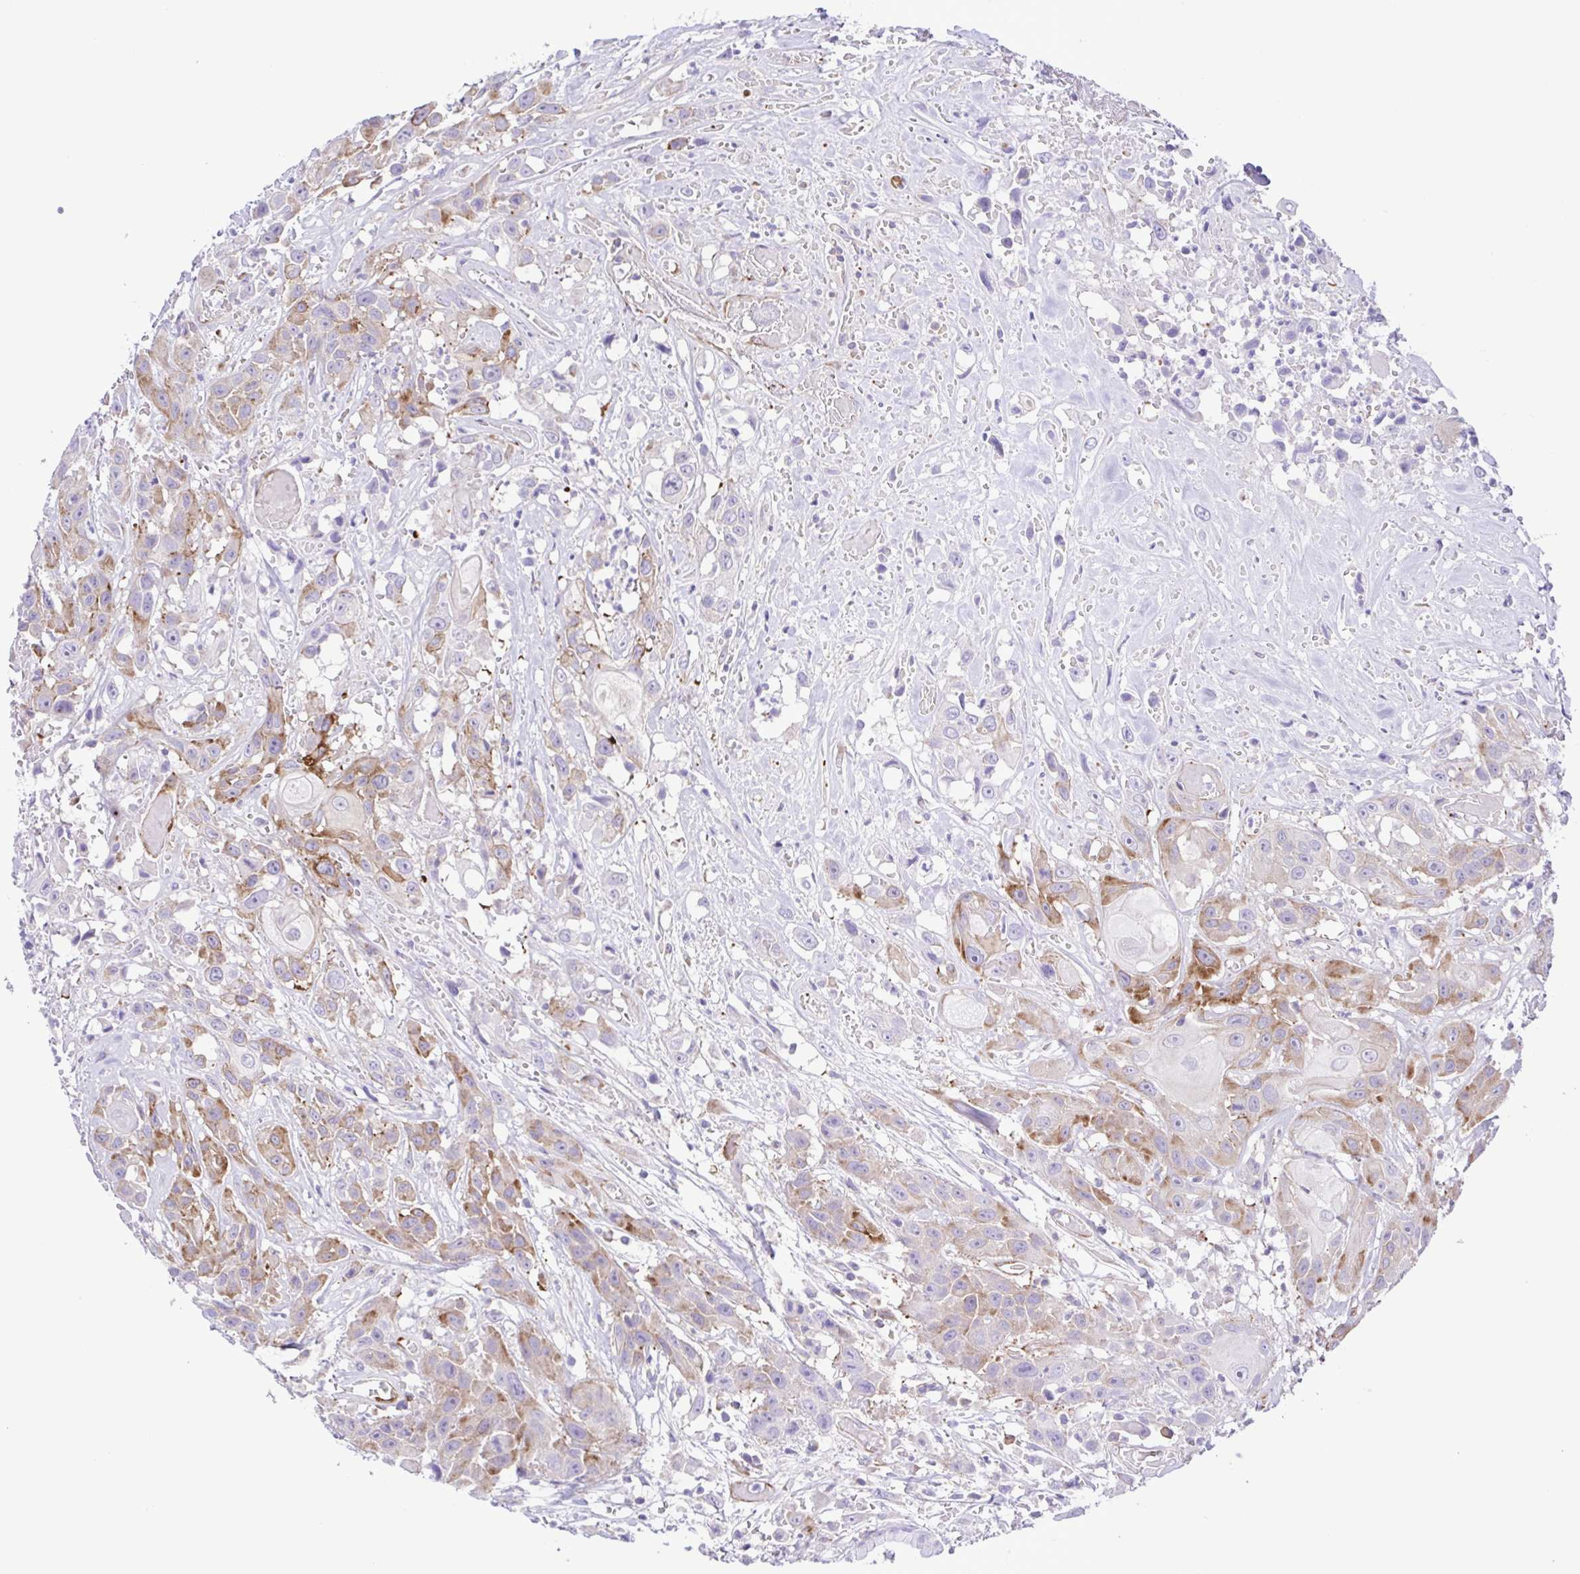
{"staining": {"intensity": "moderate", "quantity": "25%-75%", "location": "cytoplasmic/membranous"}, "tissue": "head and neck cancer", "cell_type": "Tumor cells", "image_type": "cancer", "snomed": [{"axis": "morphology", "description": "Squamous cell carcinoma, NOS"}, {"axis": "topography", "description": "Head-Neck"}], "caption": "Immunohistochemical staining of squamous cell carcinoma (head and neck) displays medium levels of moderate cytoplasmic/membranous expression in approximately 25%-75% of tumor cells. (DAB = brown stain, brightfield microscopy at high magnification).", "gene": "FLT1", "patient": {"sex": "male", "age": 57}}